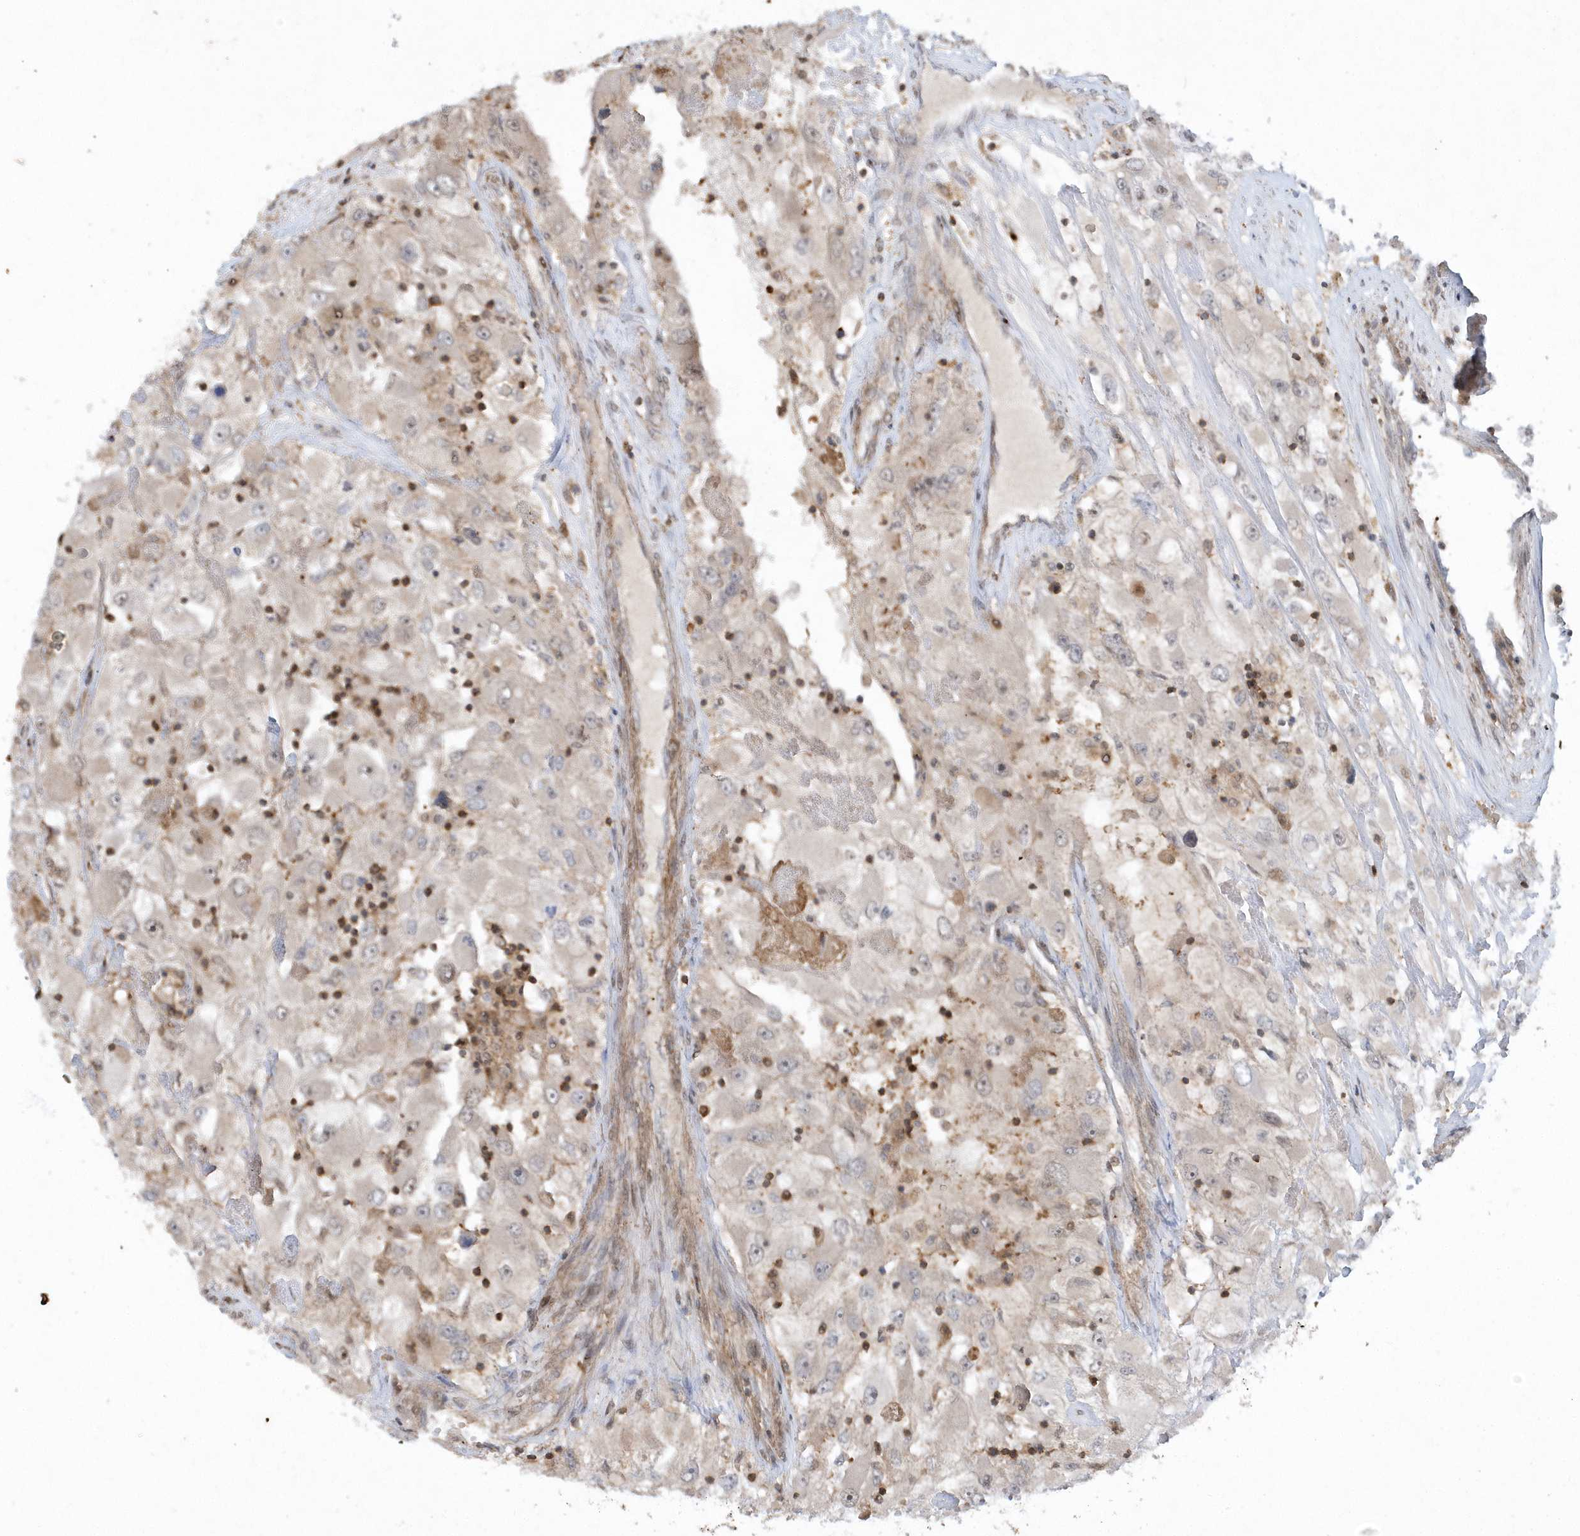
{"staining": {"intensity": "negative", "quantity": "none", "location": "none"}, "tissue": "renal cancer", "cell_type": "Tumor cells", "image_type": "cancer", "snomed": [{"axis": "morphology", "description": "Adenocarcinoma, NOS"}, {"axis": "topography", "description": "Kidney"}], "caption": "Immunohistochemical staining of renal cancer displays no significant positivity in tumor cells.", "gene": "ACYP1", "patient": {"sex": "female", "age": 52}}